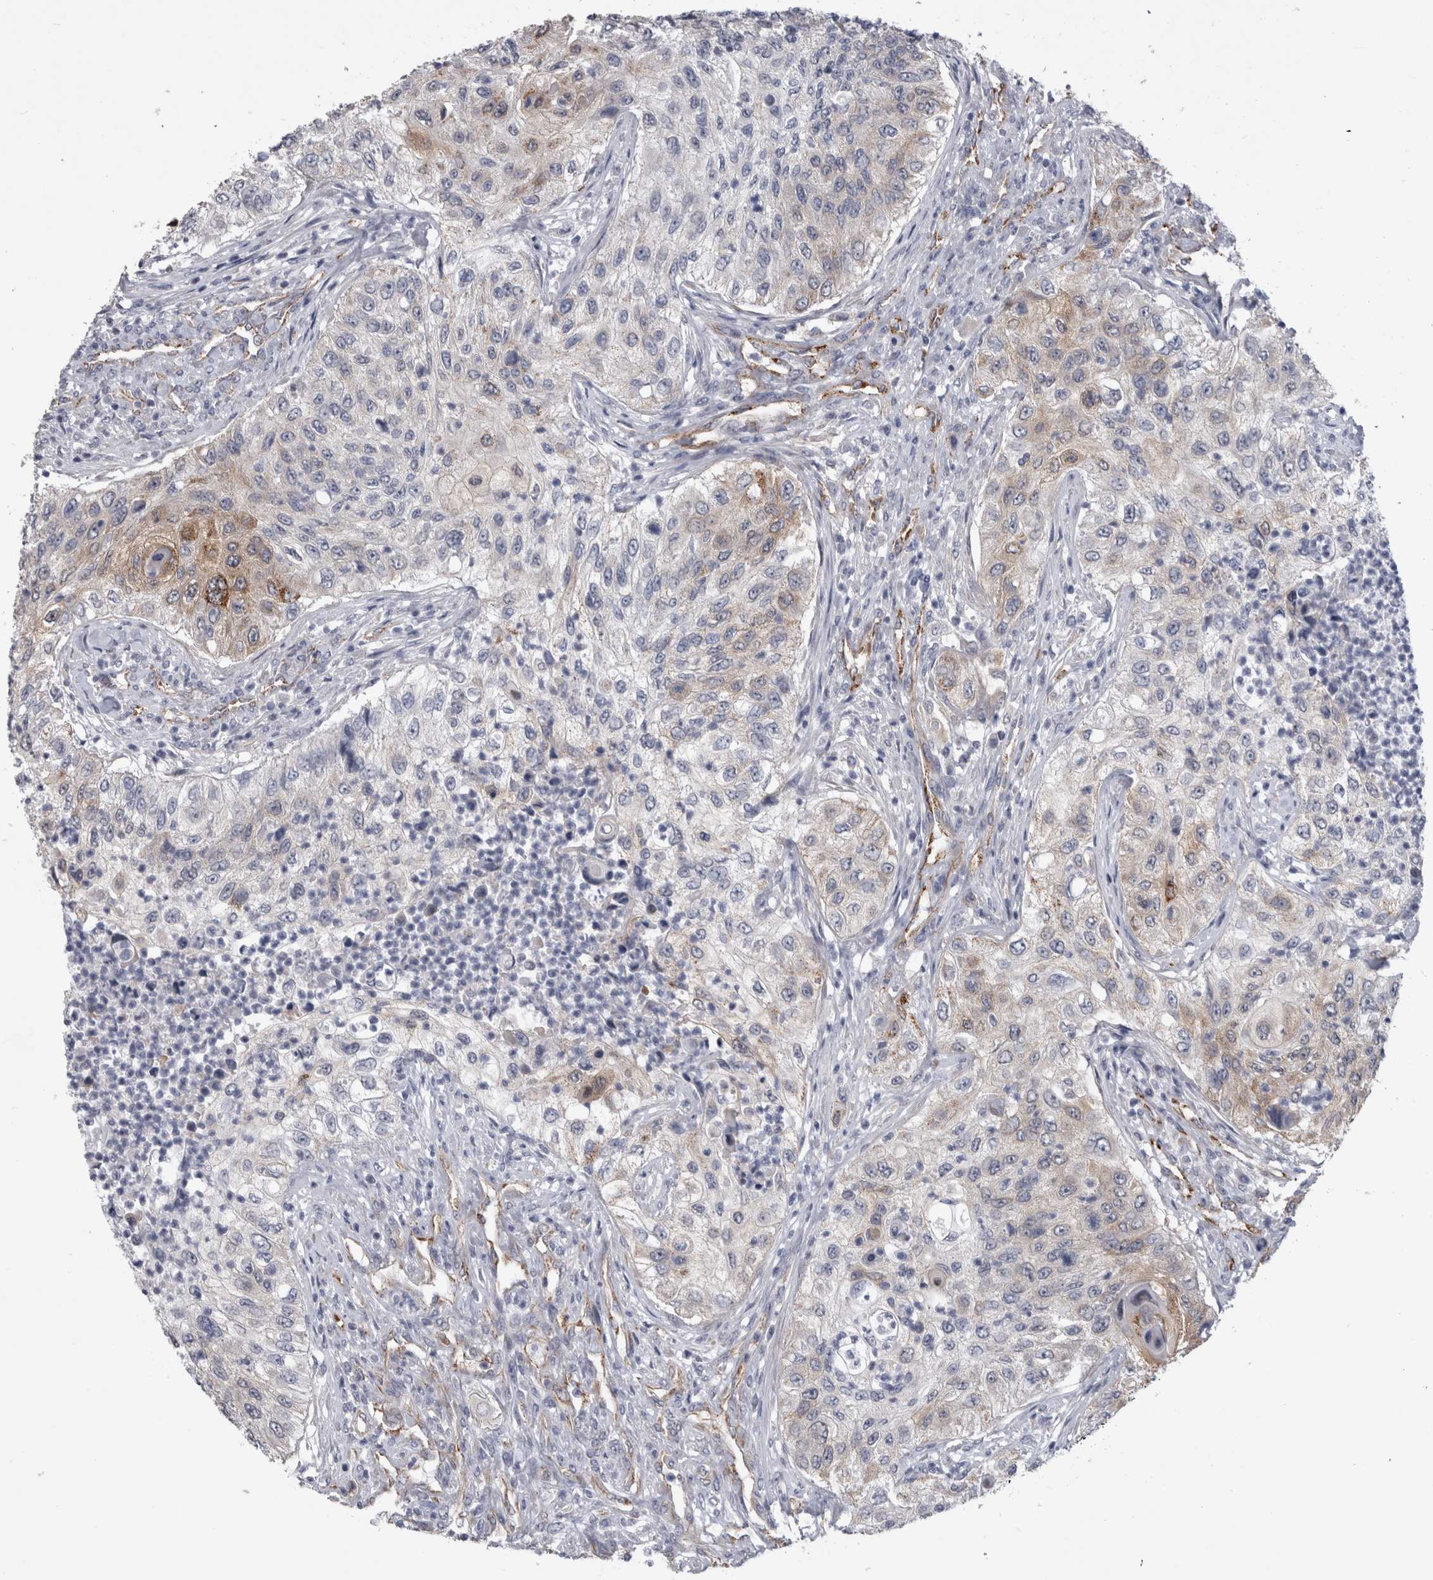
{"staining": {"intensity": "moderate", "quantity": "<25%", "location": "cytoplasmic/membranous"}, "tissue": "urothelial cancer", "cell_type": "Tumor cells", "image_type": "cancer", "snomed": [{"axis": "morphology", "description": "Urothelial carcinoma, High grade"}, {"axis": "topography", "description": "Urinary bladder"}], "caption": "An image of high-grade urothelial carcinoma stained for a protein exhibits moderate cytoplasmic/membranous brown staining in tumor cells.", "gene": "ACOT7", "patient": {"sex": "female", "age": 60}}